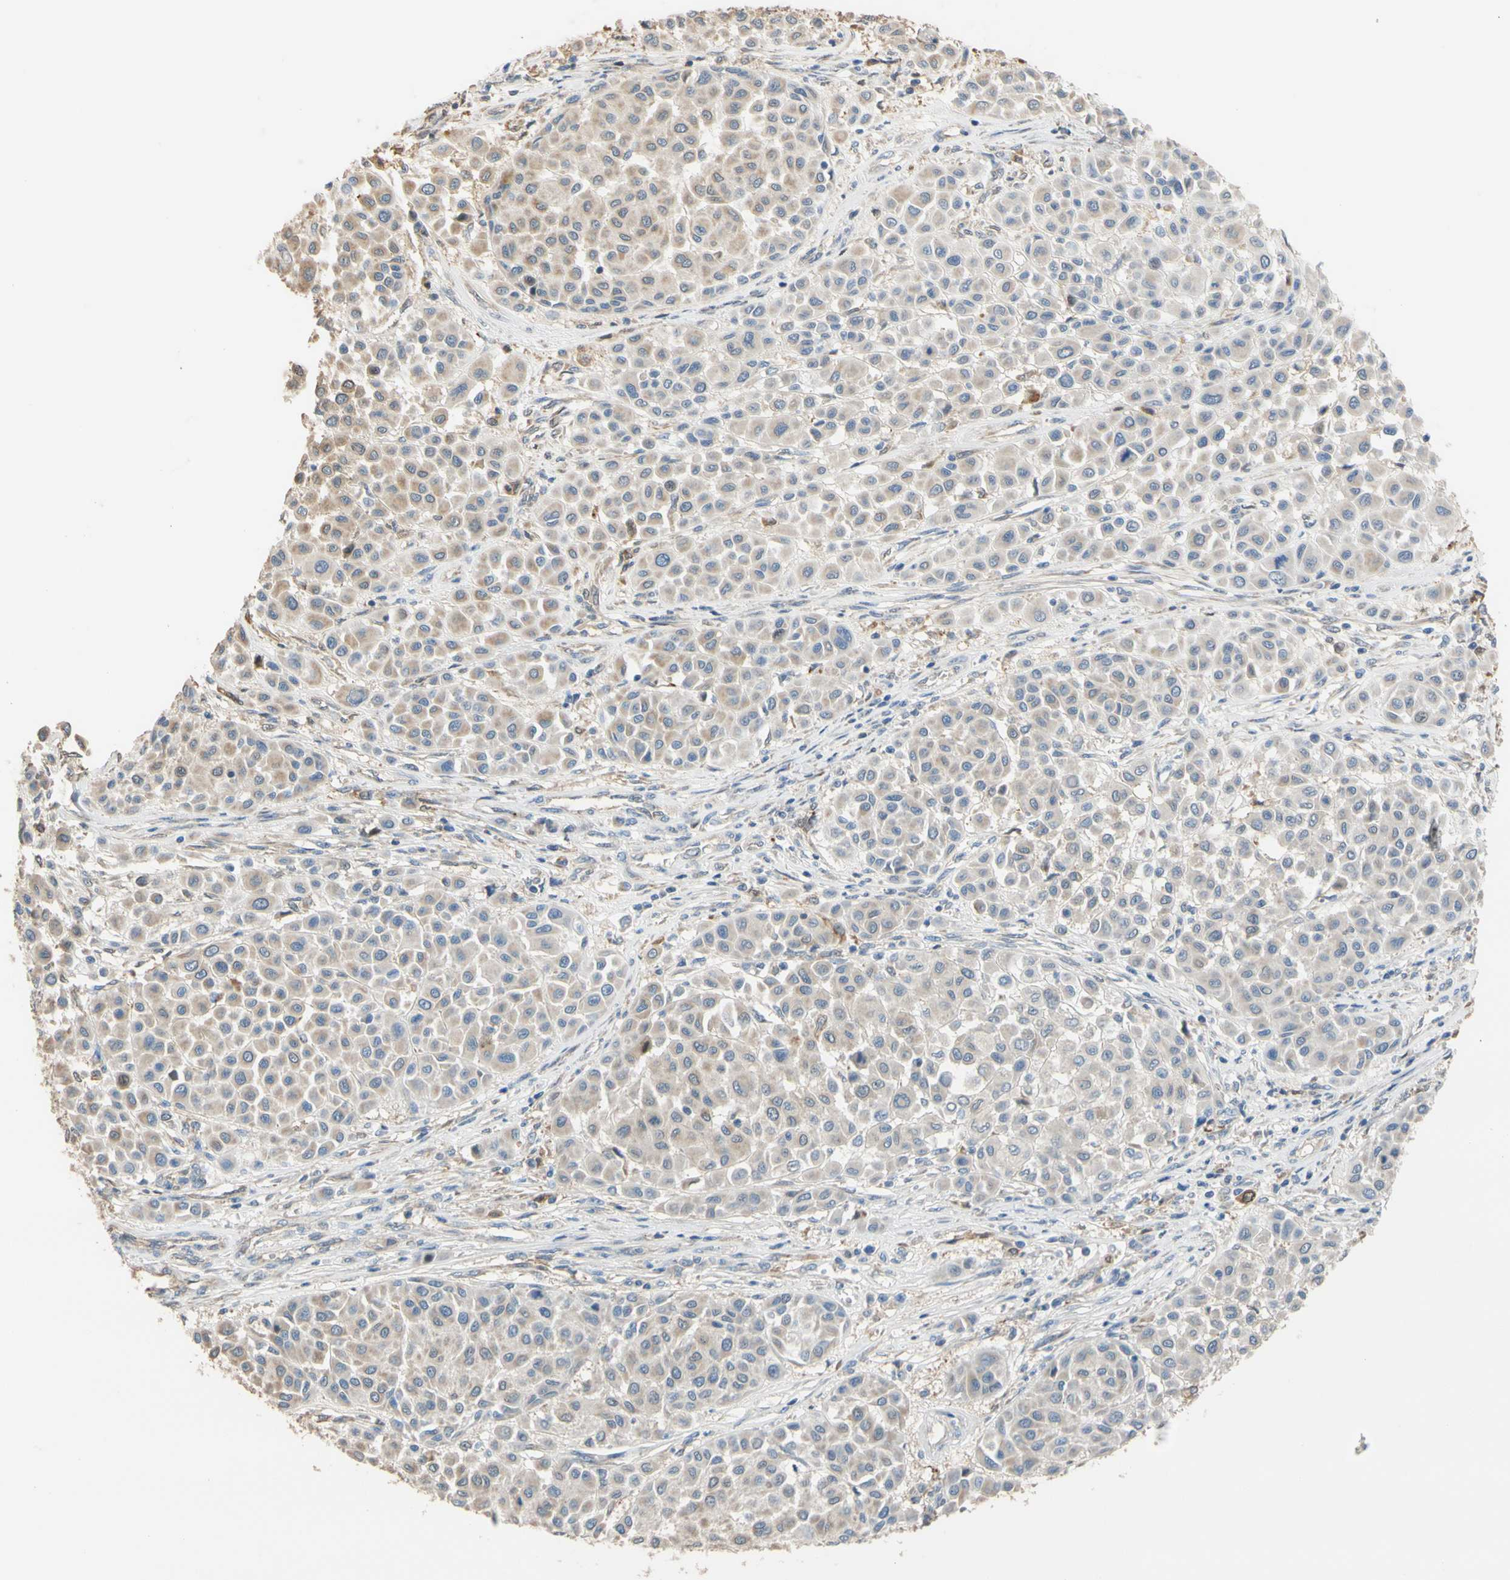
{"staining": {"intensity": "moderate", "quantity": "25%-75%", "location": "cytoplasmic/membranous"}, "tissue": "melanoma", "cell_type": "Tumor cells", "image_type": "cancer", "snomed": [{"axis": "morphology", "description": "Malignant melanoma, Metastatic site"}, {"axis": "topography", "description": "Soft tissue"}], "caption": "Immunohistochemical staining of human malignant melanoma (metastatic site) displays moderate cytoplasmic/membranous protein staining in about 25%-75% of tumor cells. (DAB IHC, brown staining for protein, blue staining for nuclei).", "gene": "ALDH1A2", "patient": {"sex": "male", "age": 41}}